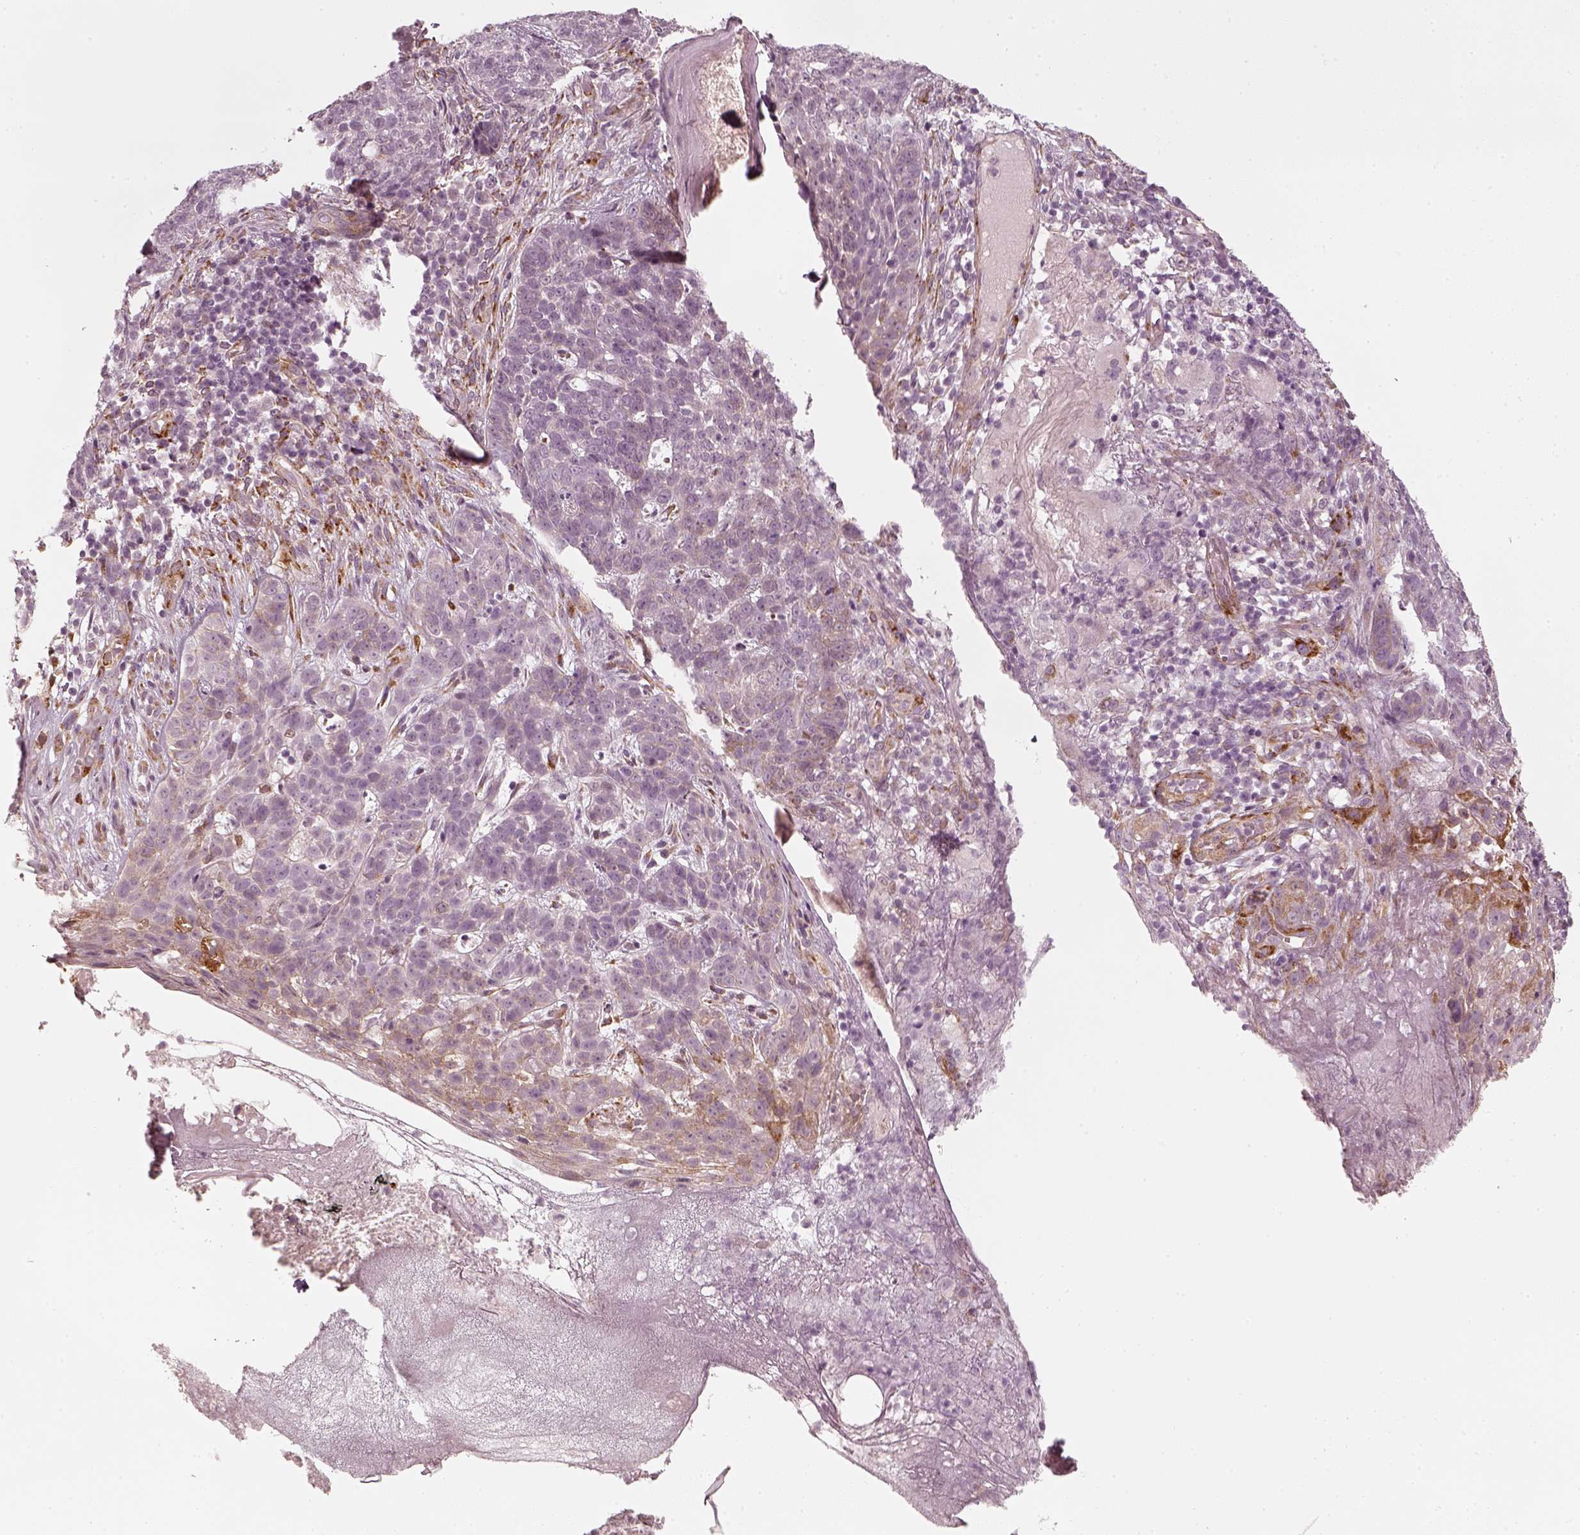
{"staining": {"intensity": "weak", "quantity": "<25%", "location": "cytoplasmic/membranous"}, "tissue": "skin cancer", "cell_type": "Tumor cells", "image_type": "cancer", "snomed": [{"axis": "morphology", "description": "Basal cell carcinoma"}, {"axis": "topography", "description": "Skin"}], "caption": "An image of human basal cell carcinoma (skin) is negative for staining in tumor cells.", "gene": "LAMB2", "patient": {"sex": "female", "age": 69}}